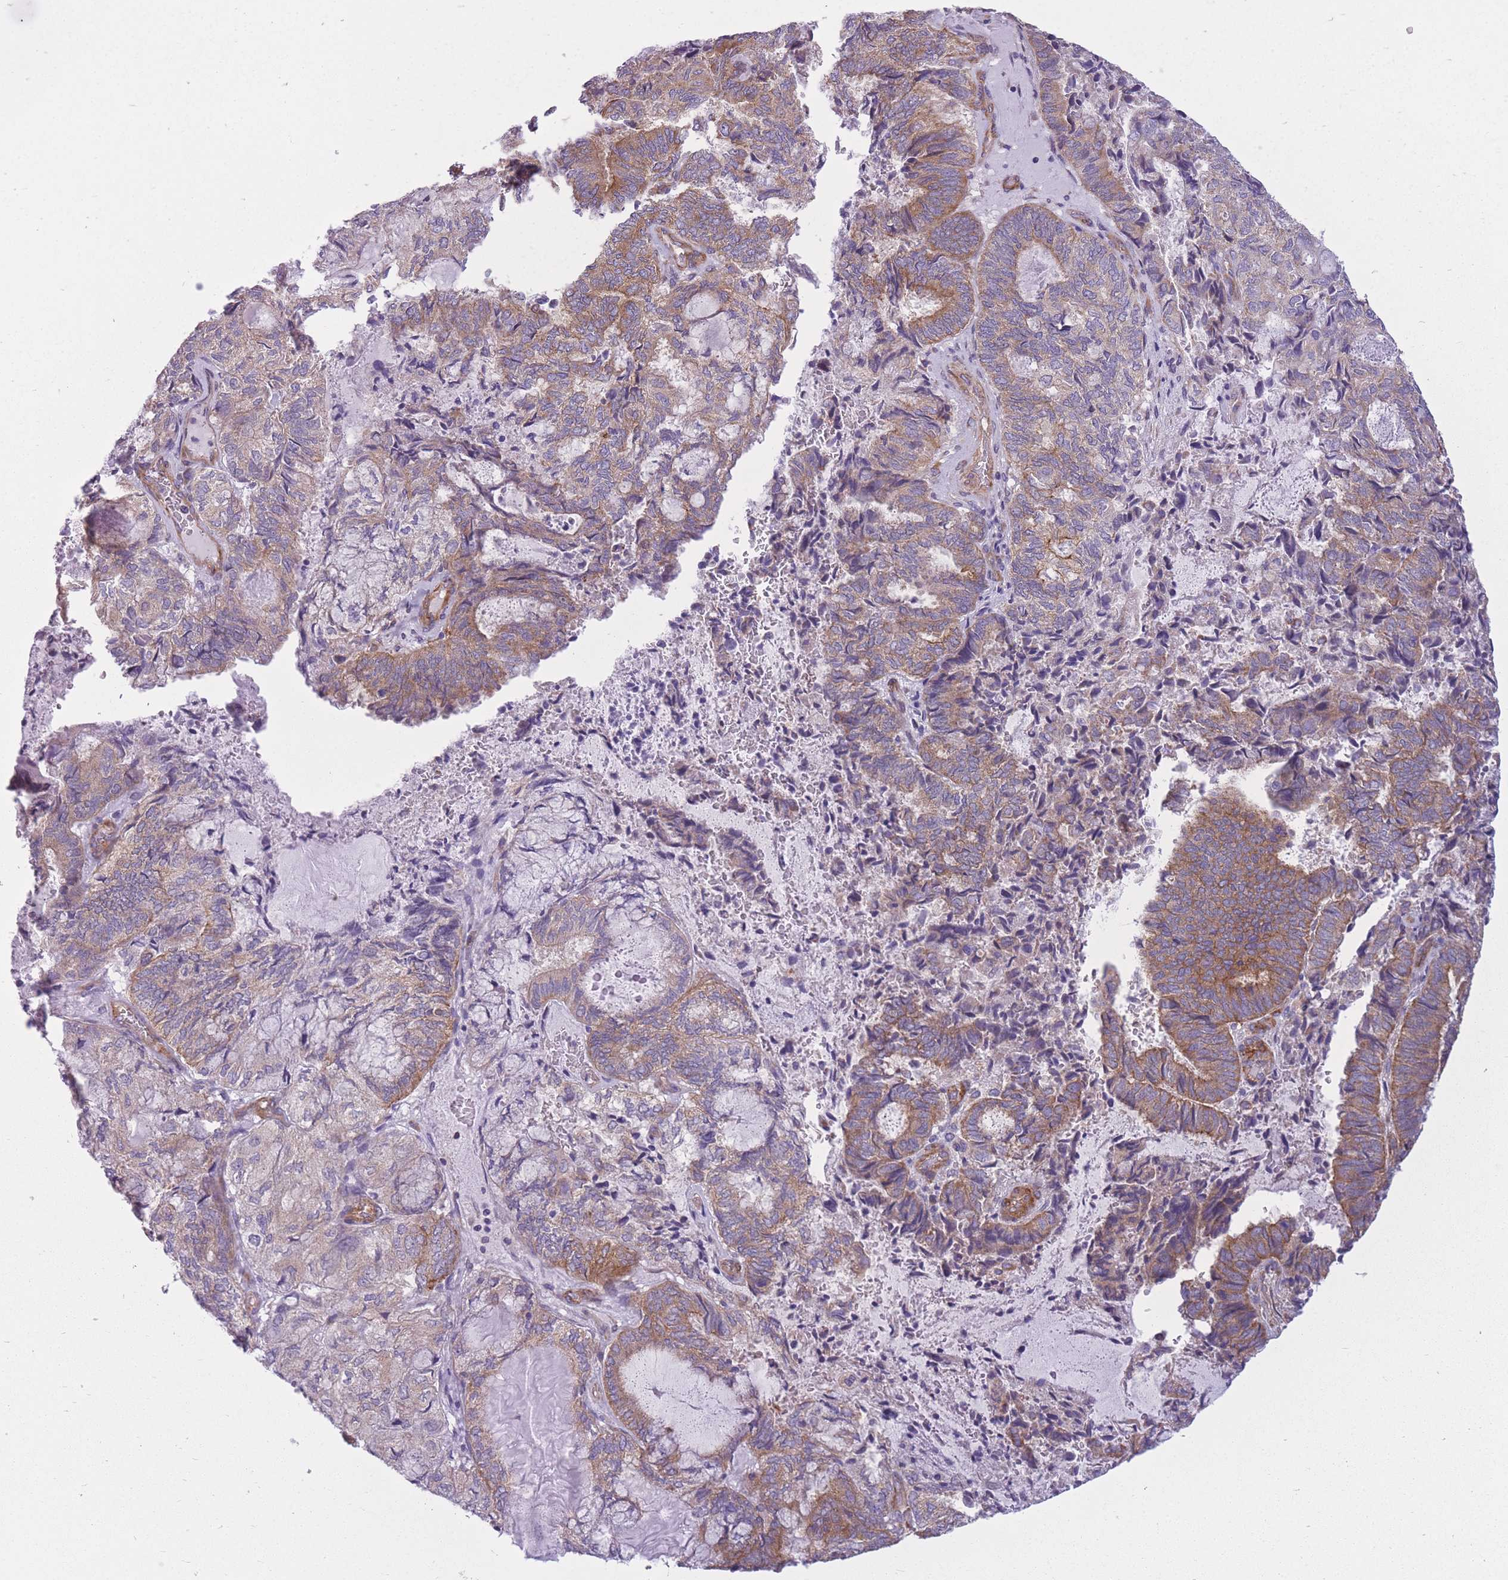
{"staining": {"intensity": "moderate", "quantity": "25%-75%", "location": "cytoplasmic/membranous"}, "tissue": "endometrial cancer", "cell_type": "Tumor cells", "image_type": "cancer", "snomed": [{"axis": "morphology", "description": "Adenocarcinoma, NOS"}, {"axis": "topography", "description": "Endometrium"}], "caption": "High-magnification brightfield microscopy of endometrial adenocarcinoma stained with DAB (3,3'-diaminobenzidine) (brown) and counterstained with hematoxylin (blue). tumor cells exhibit moderate cytoplasmic/membranous positivity is present in about25%-75% of cells.", "gene": "SERPINB3", "patient": {"sex": "female", "age": 80}}